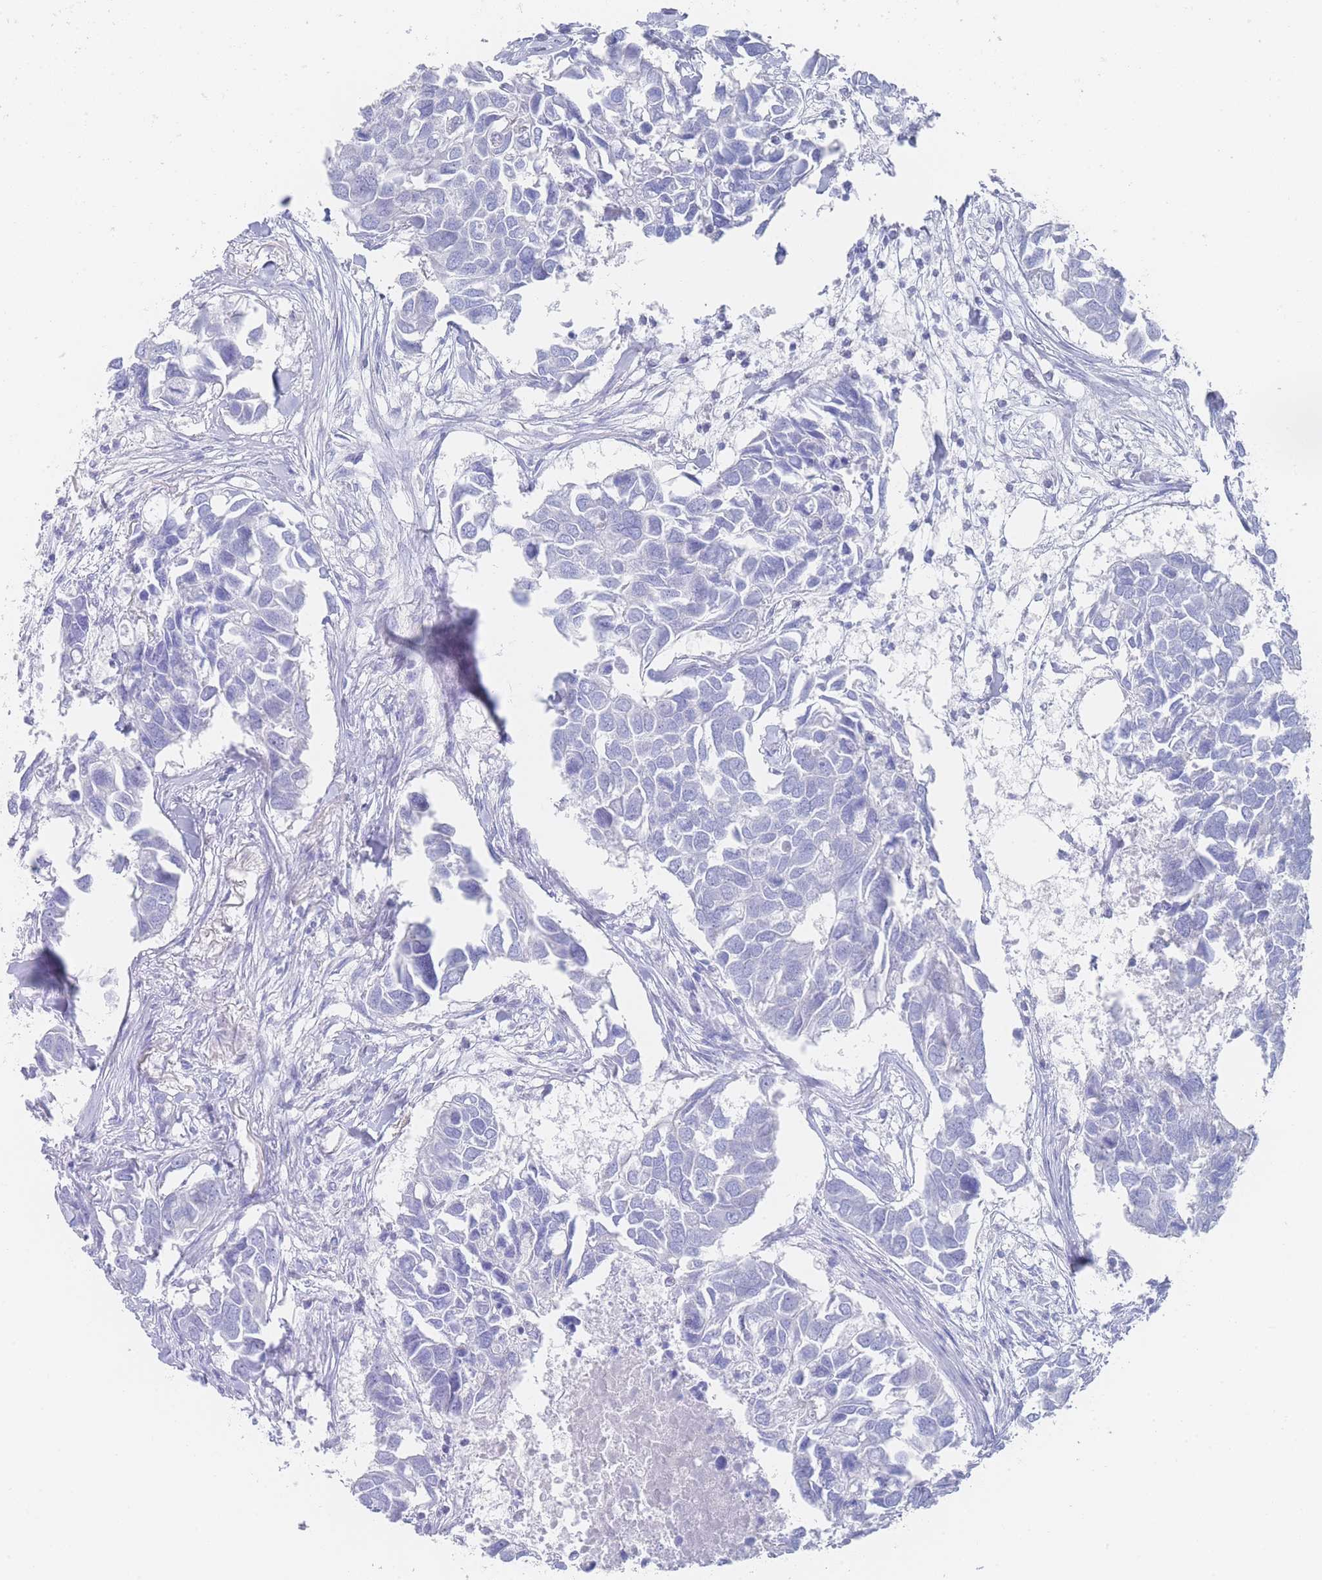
{"staining": {"intensity": "negative", "quantity": "none", "location": "none"}, "tissue": "breast cancer", "cell_type": "Tumor cells", "image_type": "cancer", "snomed": [{"axis": "morphology", "description": "Duct carcinoma"}, {"axis": "topography", "description": "Breast"}], "caption": "Immunohistochemical staining of human breast cancer (intraductal carcinoma) displays no significant expression in tumor cells. (Immunohistochemistry, brightfield microscopy, high magnification).", "gene": "LRRC37A", "patient": {"sex": "female", "age": 83}}